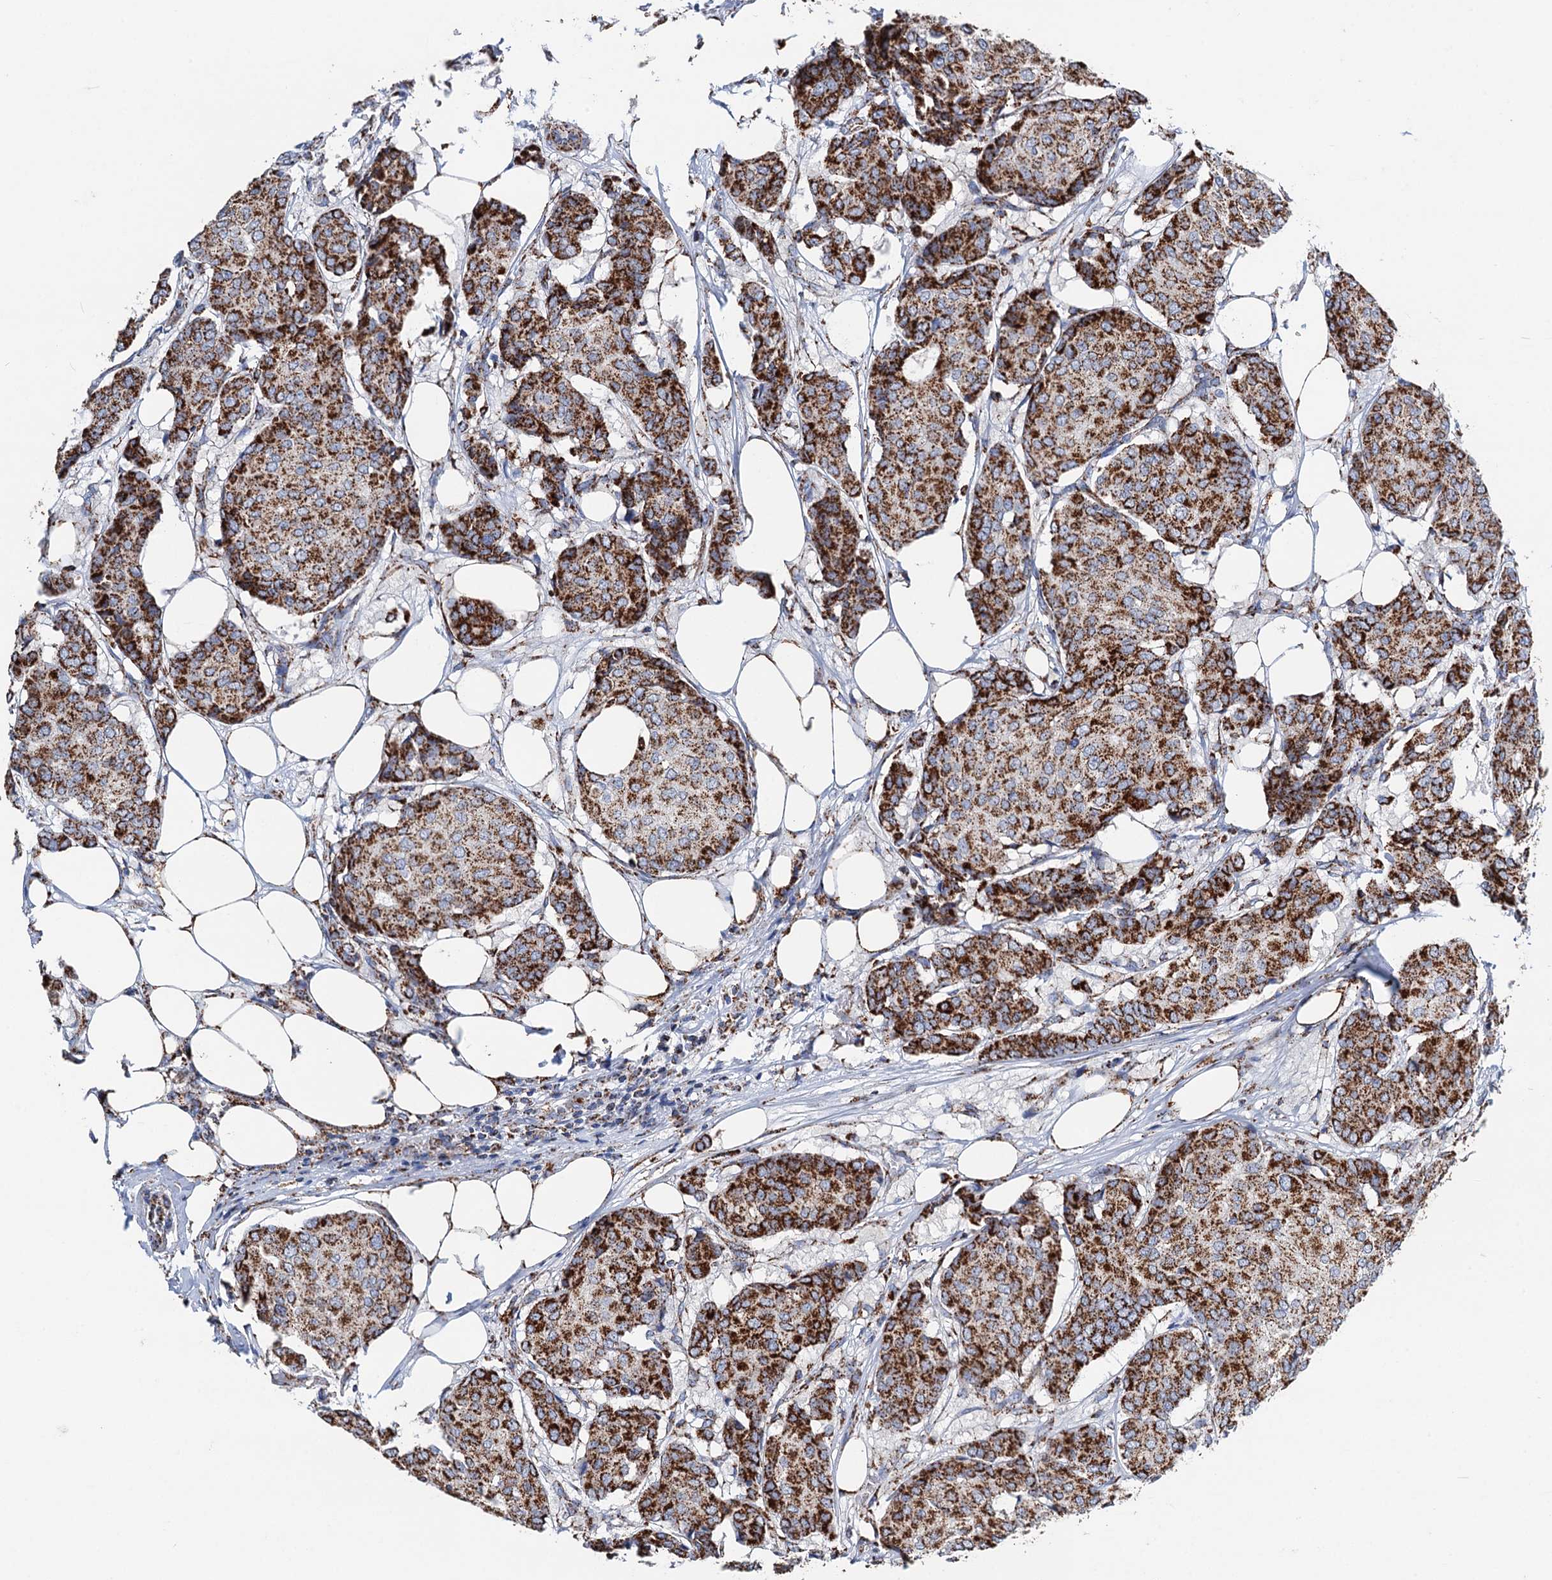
{"staining": {"intensity": "strong", "quantity": ">75%", "location": "cytoplasmic/membranous"}, "tissue": "breast cancer", "cell_type": "Tumor cells", "image_type": "cancer", "snomed": [{"axis": "morphology", "description": "Duct carcinoma"}, {"axis": "topography", "description": "Breast"}], "caption": "Immunohistochemical staining of human breast infiltrating ductal carcinoma shows high levels of strong cytoplasmic/membranous positivity in approximately >75% of tumor cells.", "gene": "IVD", "patient": {"sex": "female", "age": 75}}